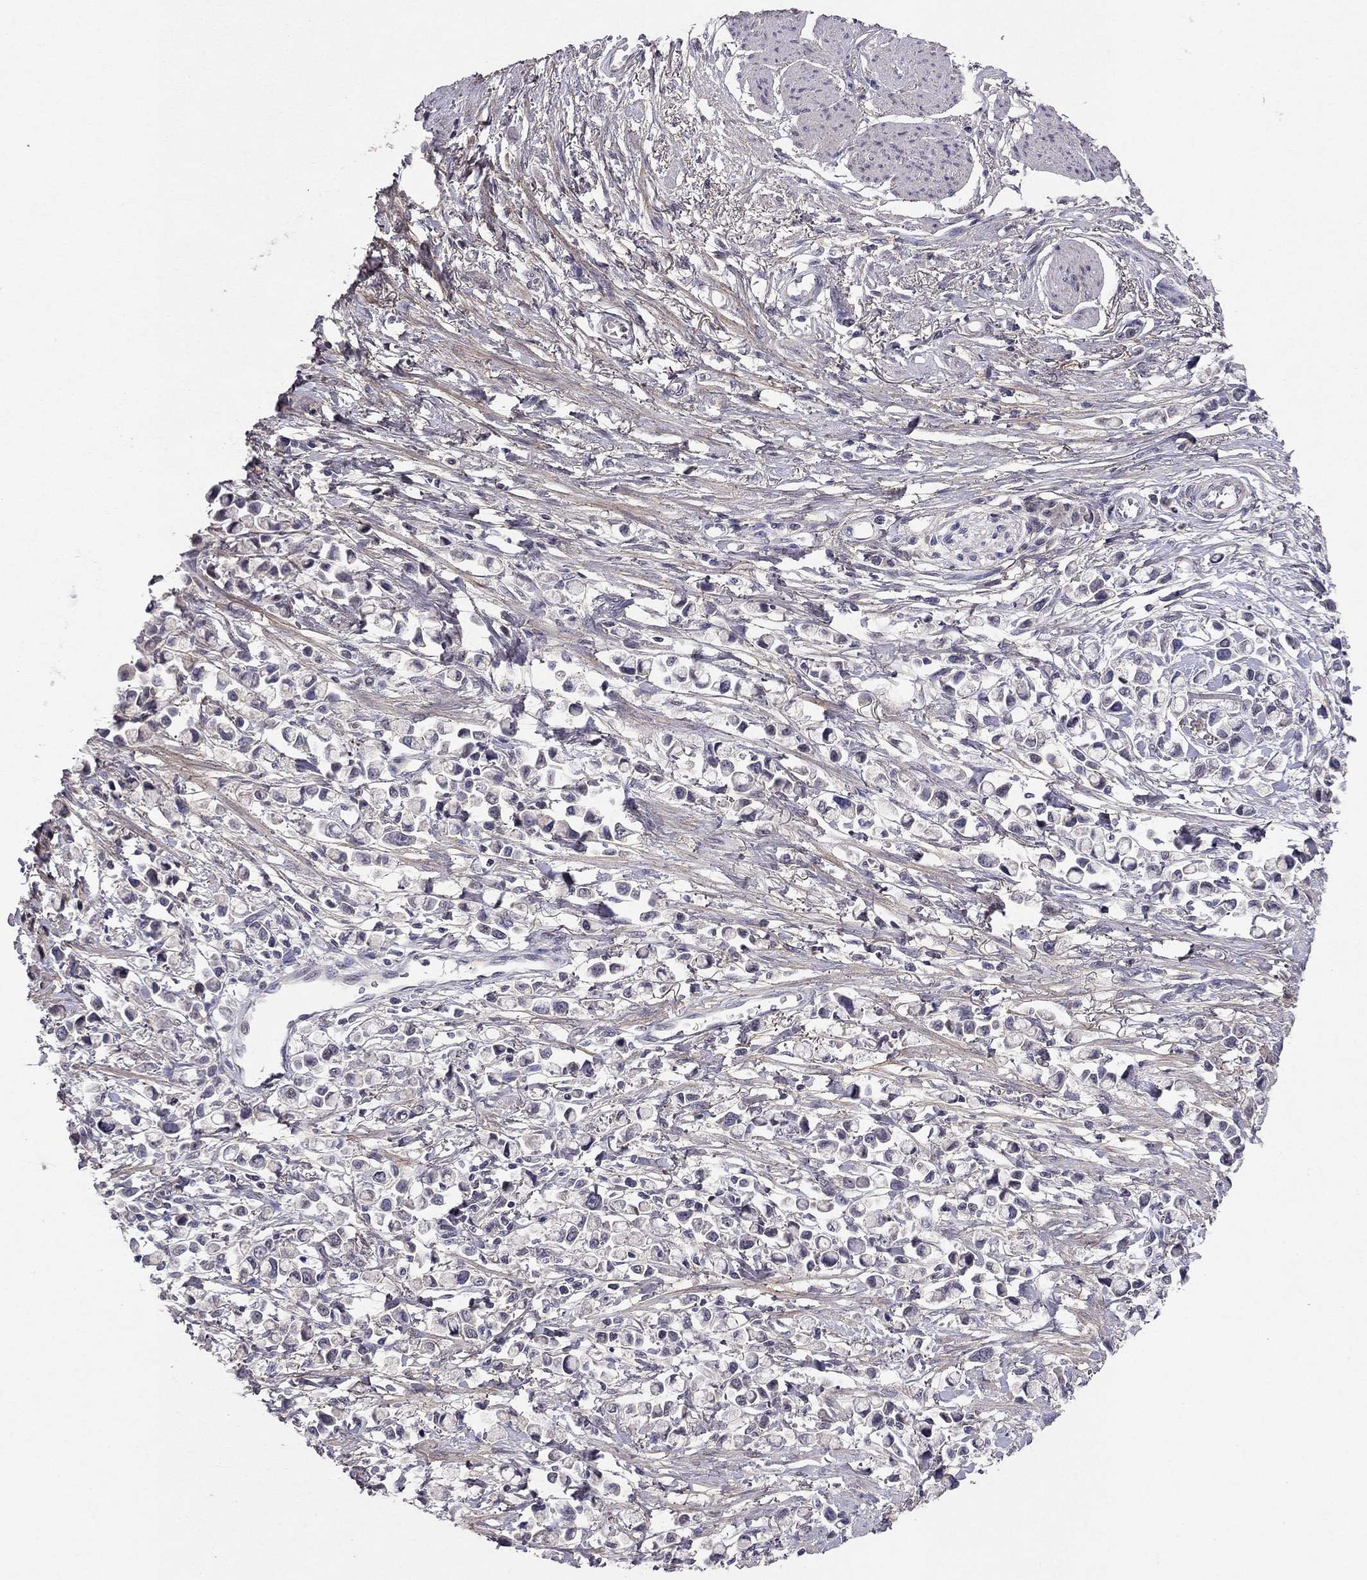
{"staining": {"intensity": "negative", "quantity": "none", "location": "none"}, "tissue": "stomach cancer", "cell_type": "Tumor cells", "image_type": "cancer", "snomed": [{"axis": "morphology", "description": "Adenocarcinoma, NOS"}, {"axis": "topography", "description": "Stomach"}], "caption": "Immunohistochemical staining of human adenocarcinoma (stomach) exhibits no significant positivity in tumor cells.", "gene": "ESR2", "patient": {"sex": "female", "age": 81}}